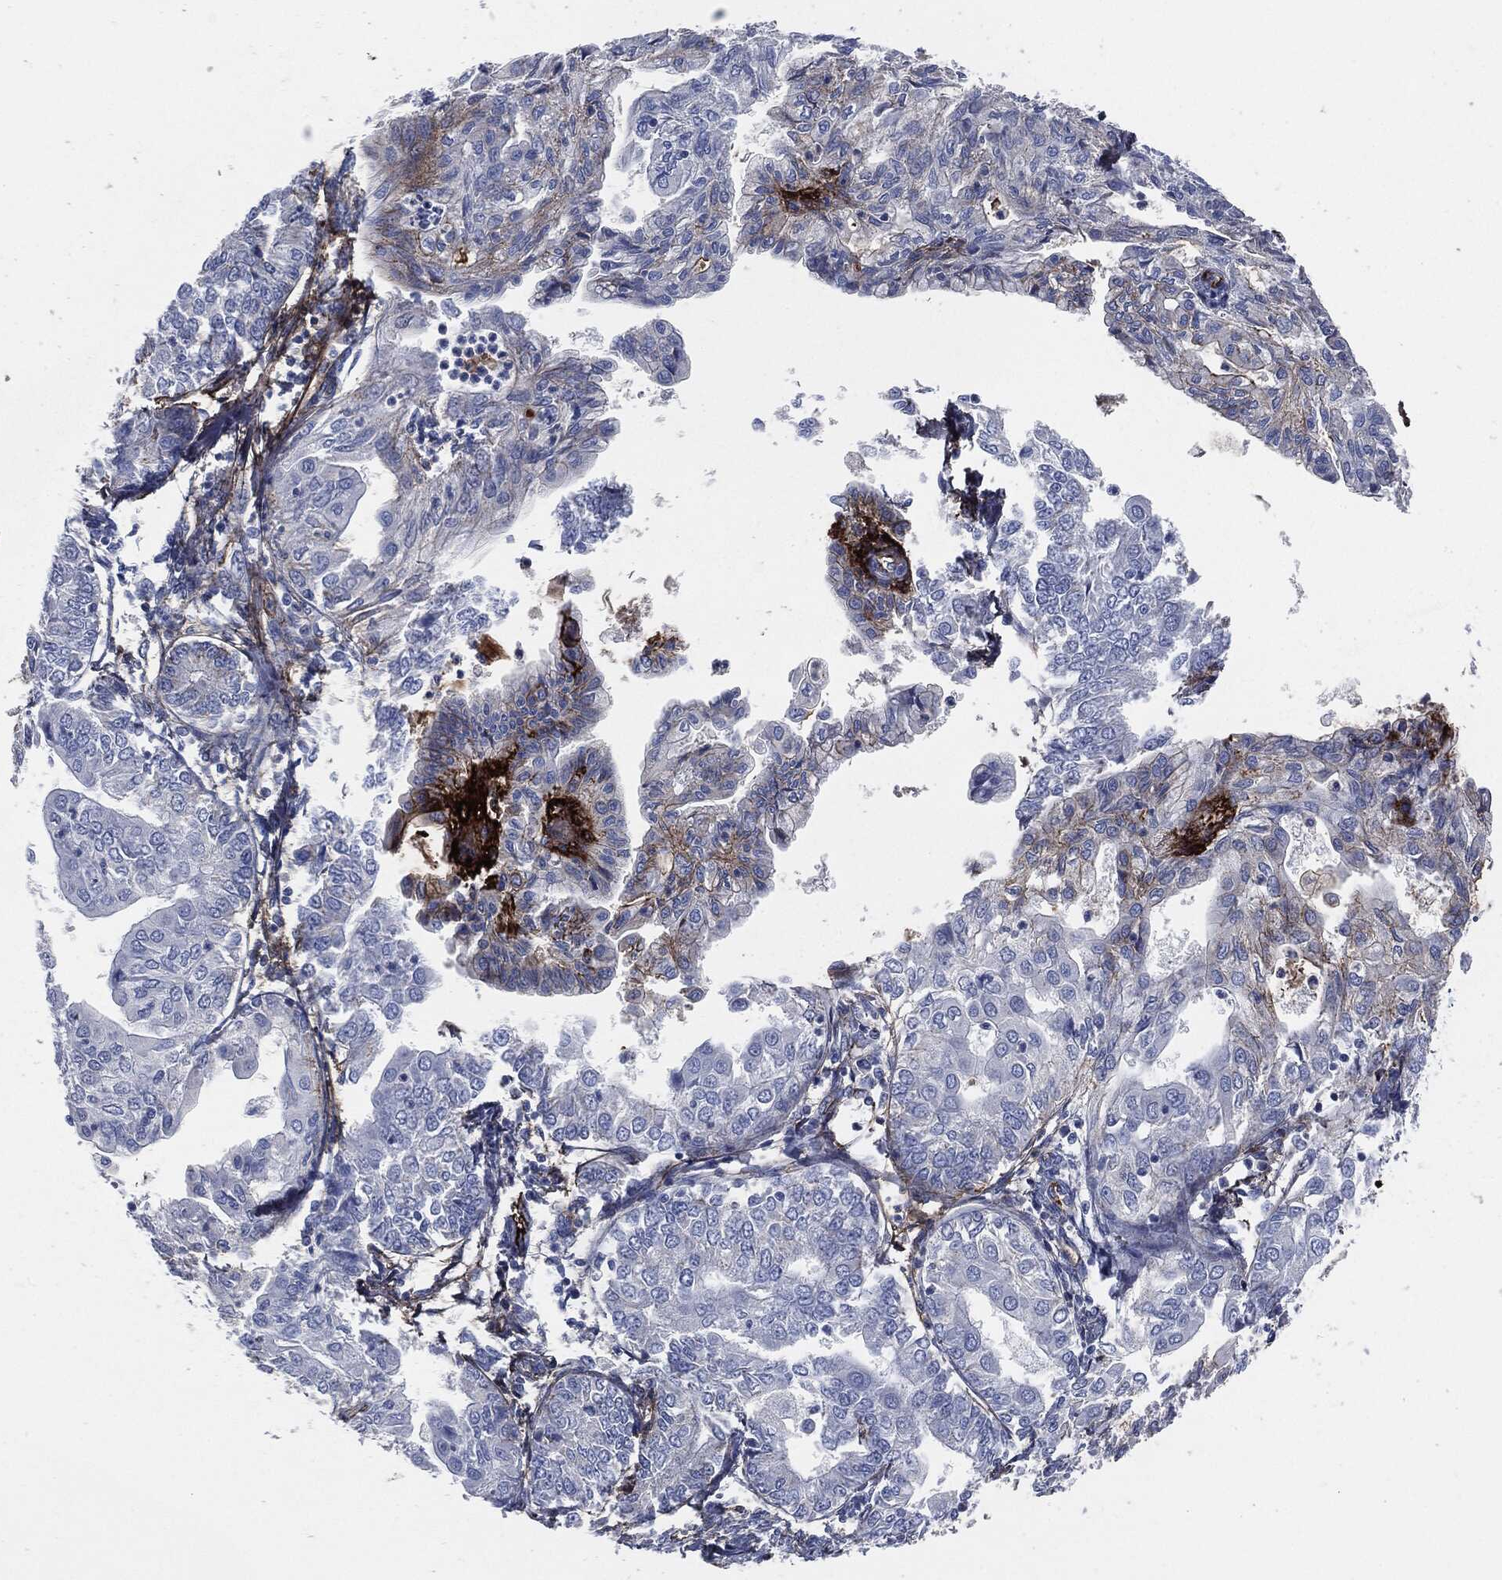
{"staining": {"intensity": "strong", "quantity": "<25%", "location": "cytoplasmic/membranous"}, "tissue": "endometrial cancer", "cell_type": "Tumor cells", "image_type": "cancer", "snomed": [{"axis": "morphology", "description": "Adenocarcinoma, NOS"}, {"axis": "topography", "description": "Endometrium"}], "caption": "A histopathology image of human endometrial adenocarcinoma stained for a protein reveals strong cytoplasmic/membranous brown staining in tumor cells.", "gene": "APOB", "patient": {"sex": "female", "age": 68}}